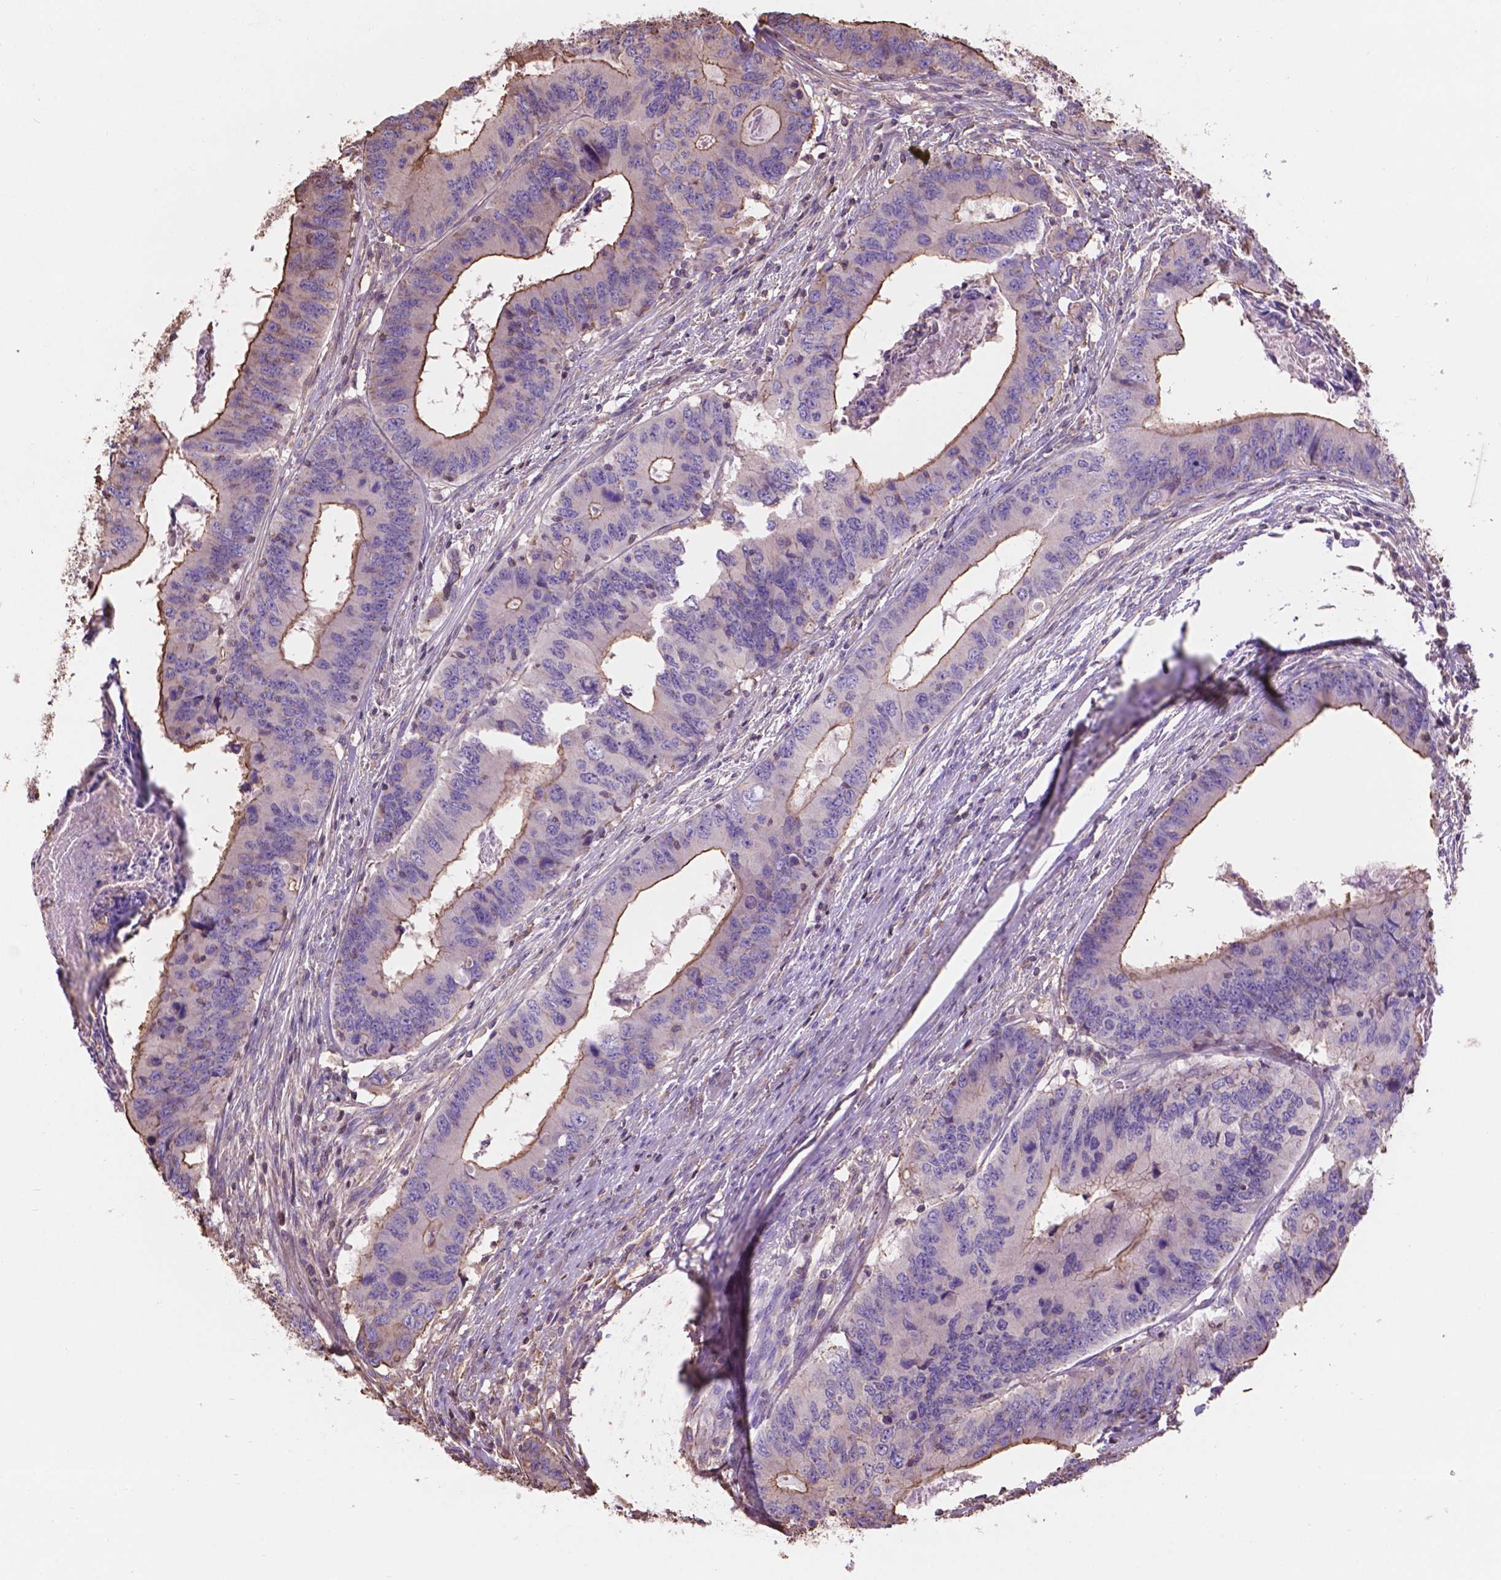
{"staining": {"intensity": "moderate", "quantity": "<25%", "location": "cytoplasmic/membranous"}, "tissue": "colorectal cancer", "cell_type": "Tumor cells", "image_type": "cancer", "snomed": [{"axis": "morphology", "description": "Adenocarcinoma, NOS"}, {"axis": "topography", "description": "Colon"}], "caption": "An image of colorectal cancer (adenocarcinoma) stained for a protein shows moderate cytoplasmic/membranous brown staining in tumor cells.", "gene": "NIPA2", "patient": {"sex": "male", "age": 53}}